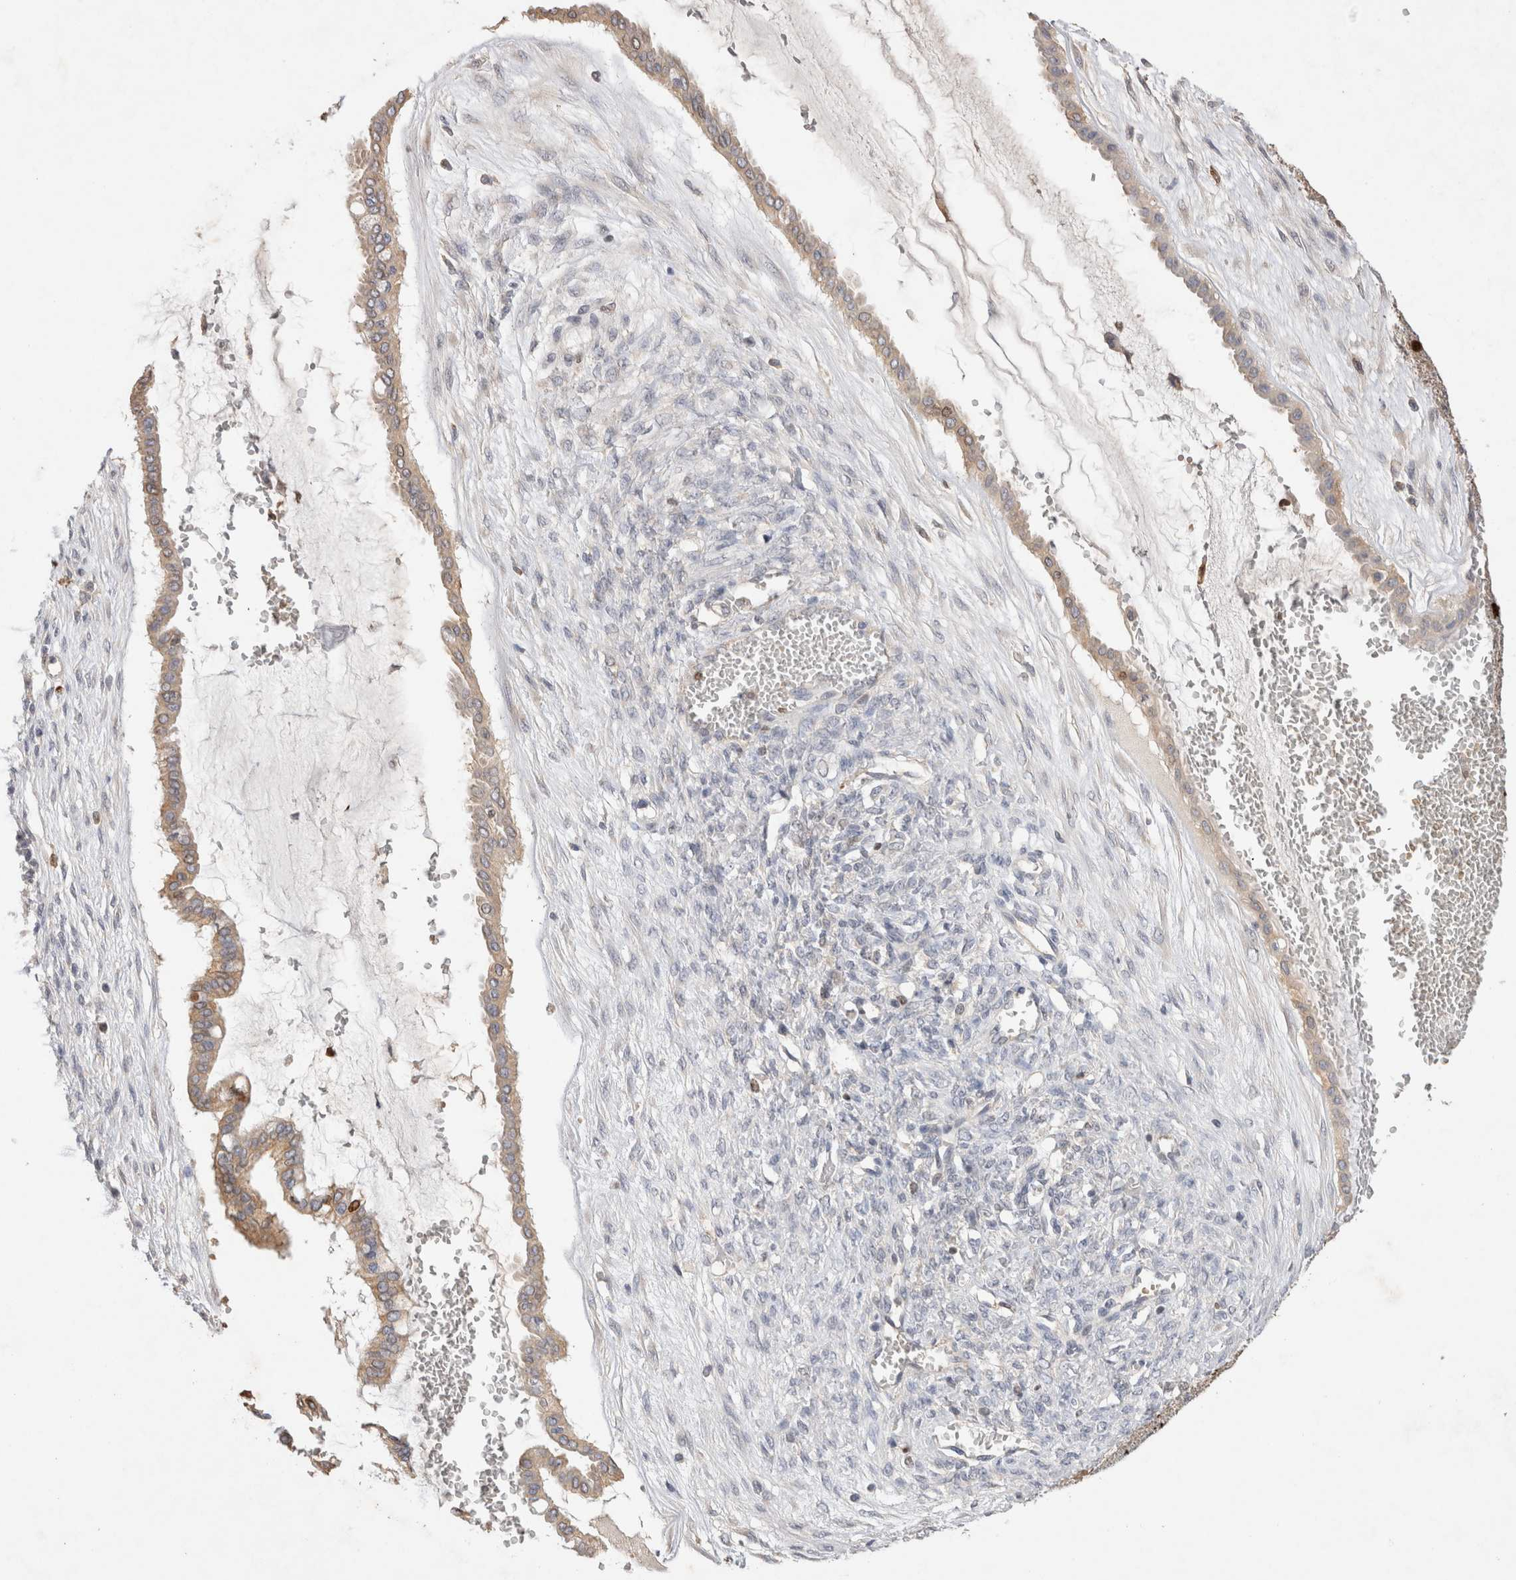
{"staining": {"intensity": "weak", "quantity": "25%-75%", "location": "cytoplasmic/membranous"}, "tissue": "ovarian cancer", "cell_type": "Tumor cells", "image_type": "cancer", "snomed": [{"axis": "morphology", "description": "Cystadenocarcinoma, mucinous, NOS"}, {"axis": "topography", "description": "Ovary"}], "caption": "Human mucinous cystadenocarcinoma (ovarian) stained for a protein (brown) demonstrates weak cytoplasmic/membranous positive expression in approximately 25%-75% of tumor cells.", "gene": "GAS1", "patient": {"sex": "female", "age": 73}}